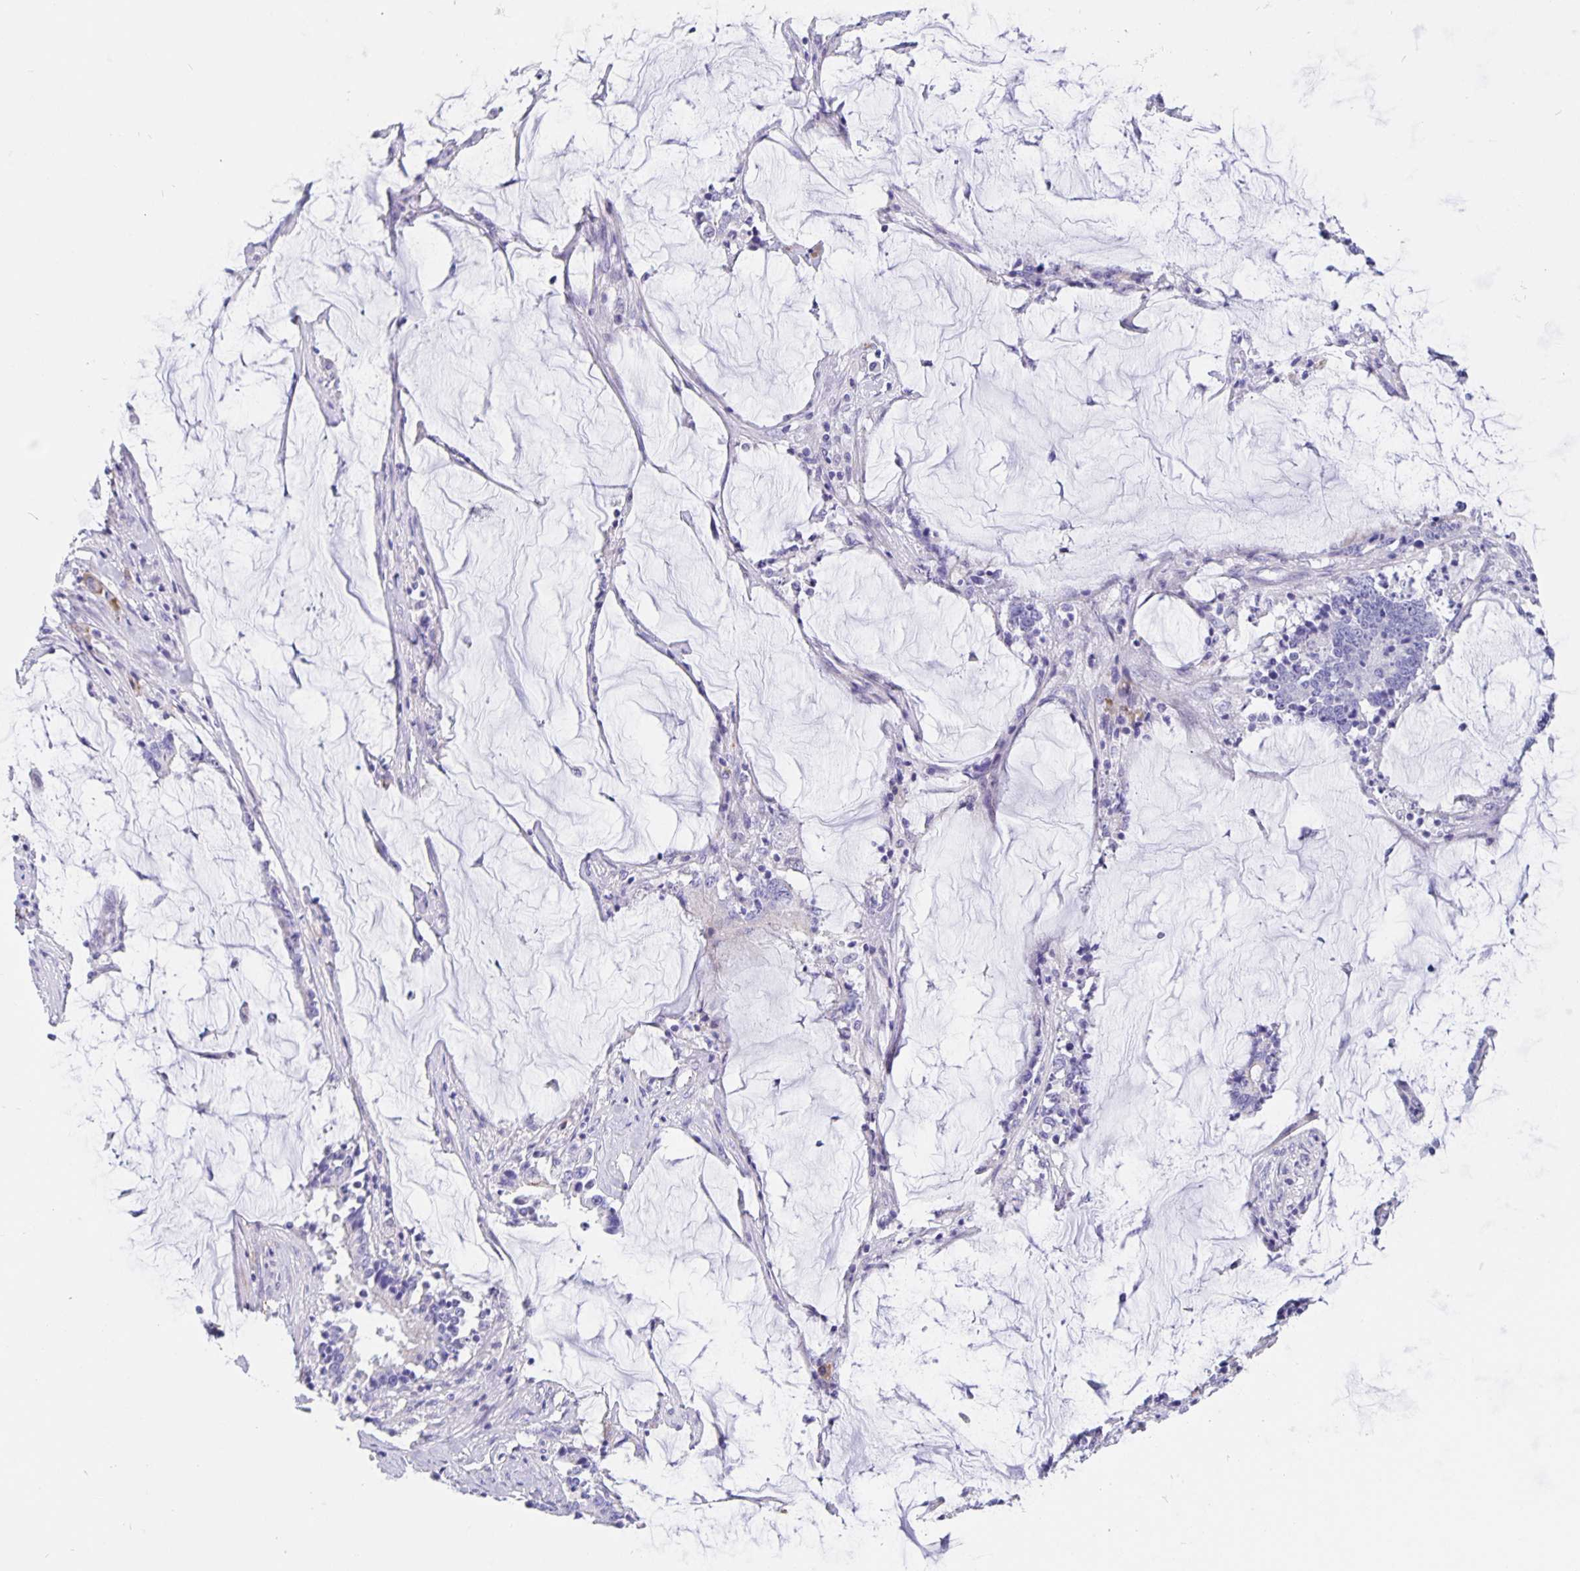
{"staining": {"intensity": "negative", "quantity": "none", "location": "none"}, "tissue": "stomach cancer", "cell_type": "Tumor cells", "image_type": "cancer", "snomed": [{"axis": "morphology", "description": "Adenocarcinoma, NOS"}, {"axis": "topography", "description": "Stomach, upper"}], "caption": "IHC photomicrograph of neoplastic tissue: human stomach cancer (adenocarcinoma) stained with DAB (3,3'-diaminobenzidine) reveals no significant protein positivity in tumor cells.", "gene": "ERMN", "patient": {"sex": "male", "age": 68}}